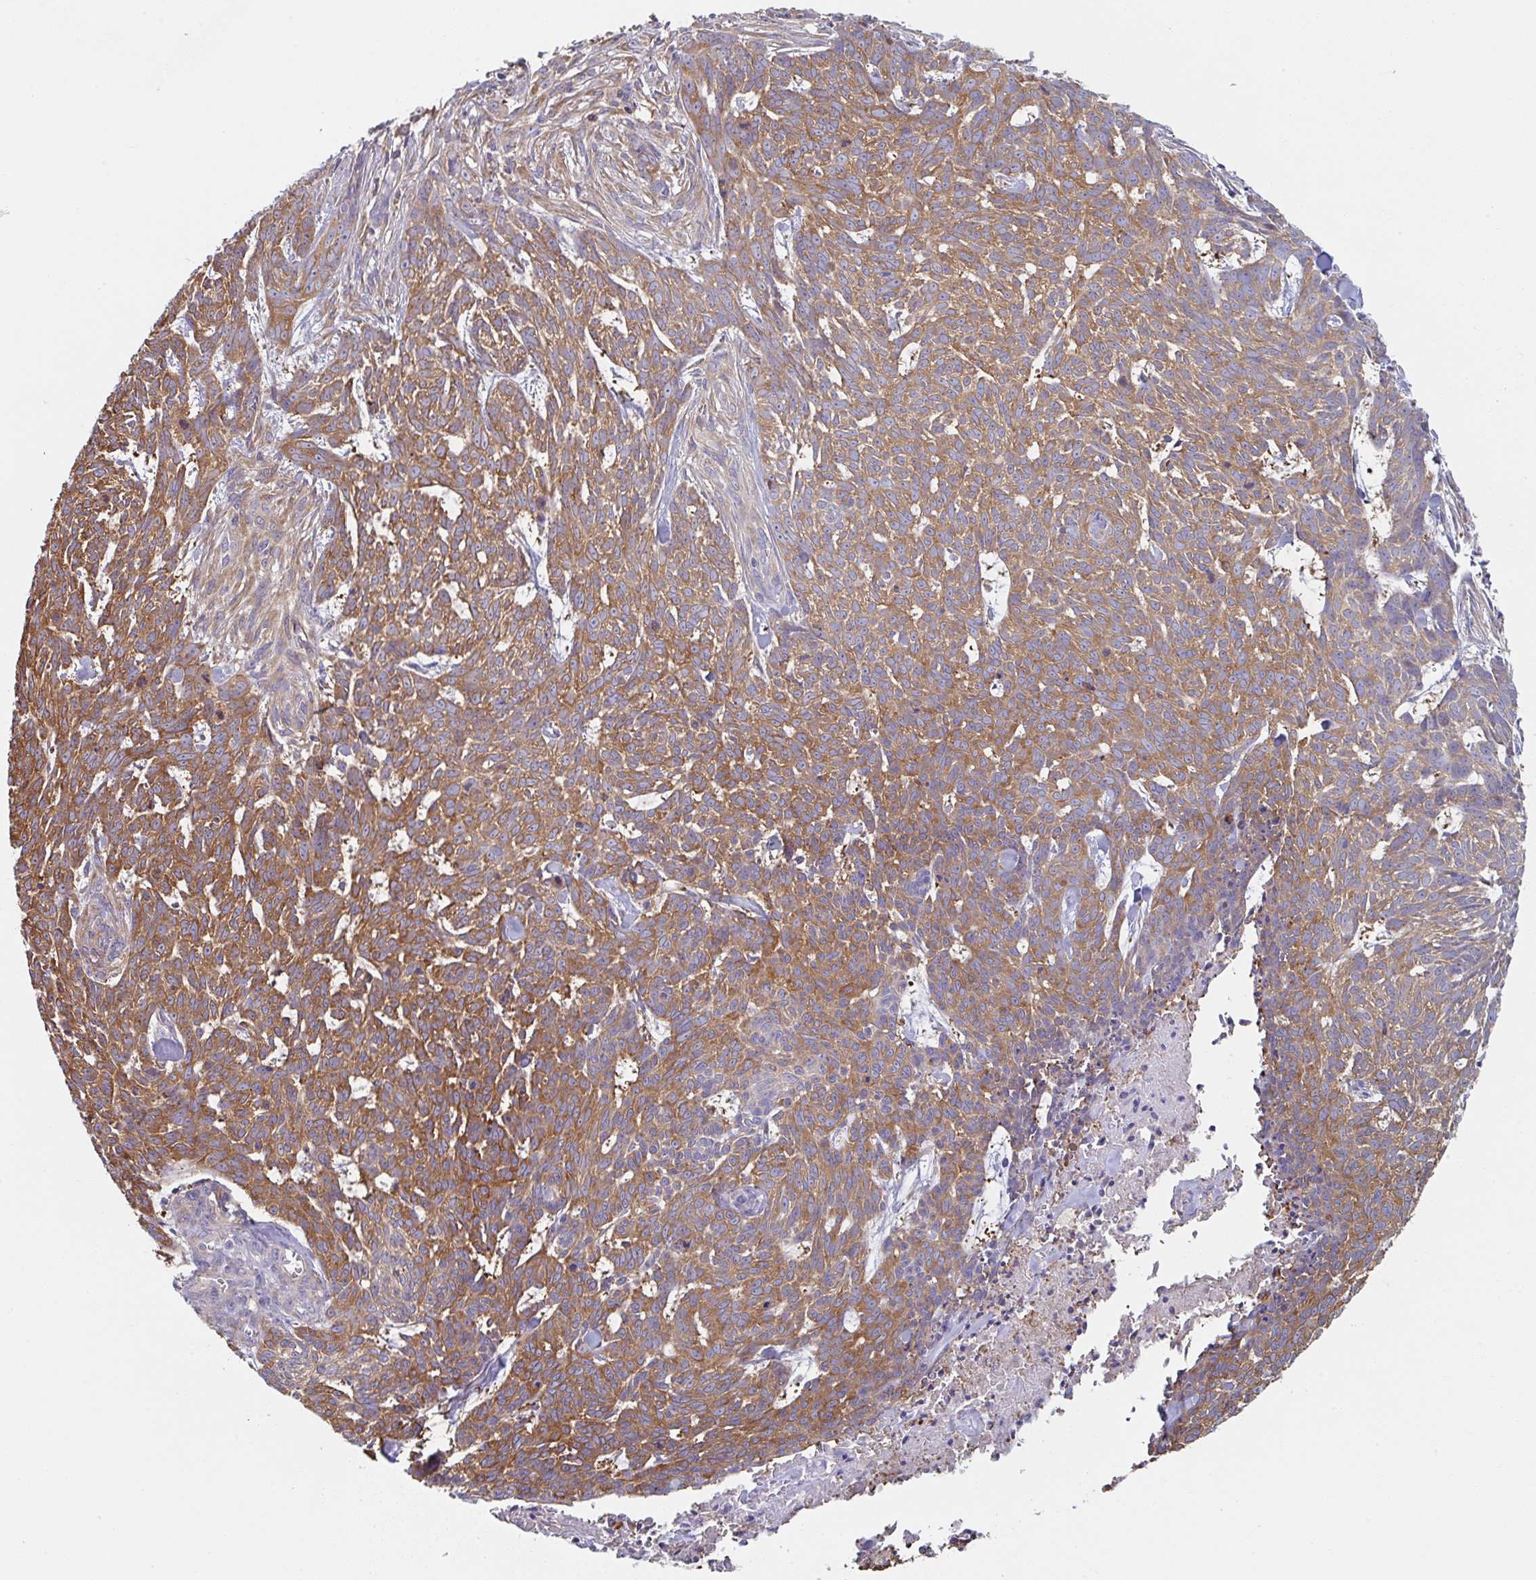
{"staining": {"intensity": "moderate", "quantity": ">75%", "location": "cytoplasmic/membranous"}, "tissue": "skin cancer", "cell_type": "Tumor cells", "image_type": "cancer", "snomed": [{"axis": "morphology", "description": "Basal cell carcinoma"}, {"axis": "topography", "description": "Skin"}], "caption": "Immunohistochemical staining of human skin cancer (basal cell carcinoma) shows medium levels of moderate cytoplasmic/membranous protein staining in approximately >75% of tumor cells. (Brightfield microscopy of DAB IHC at high magnification).", "gene": "AMPD2", "patient": {"sex": "female", "age": 93}}